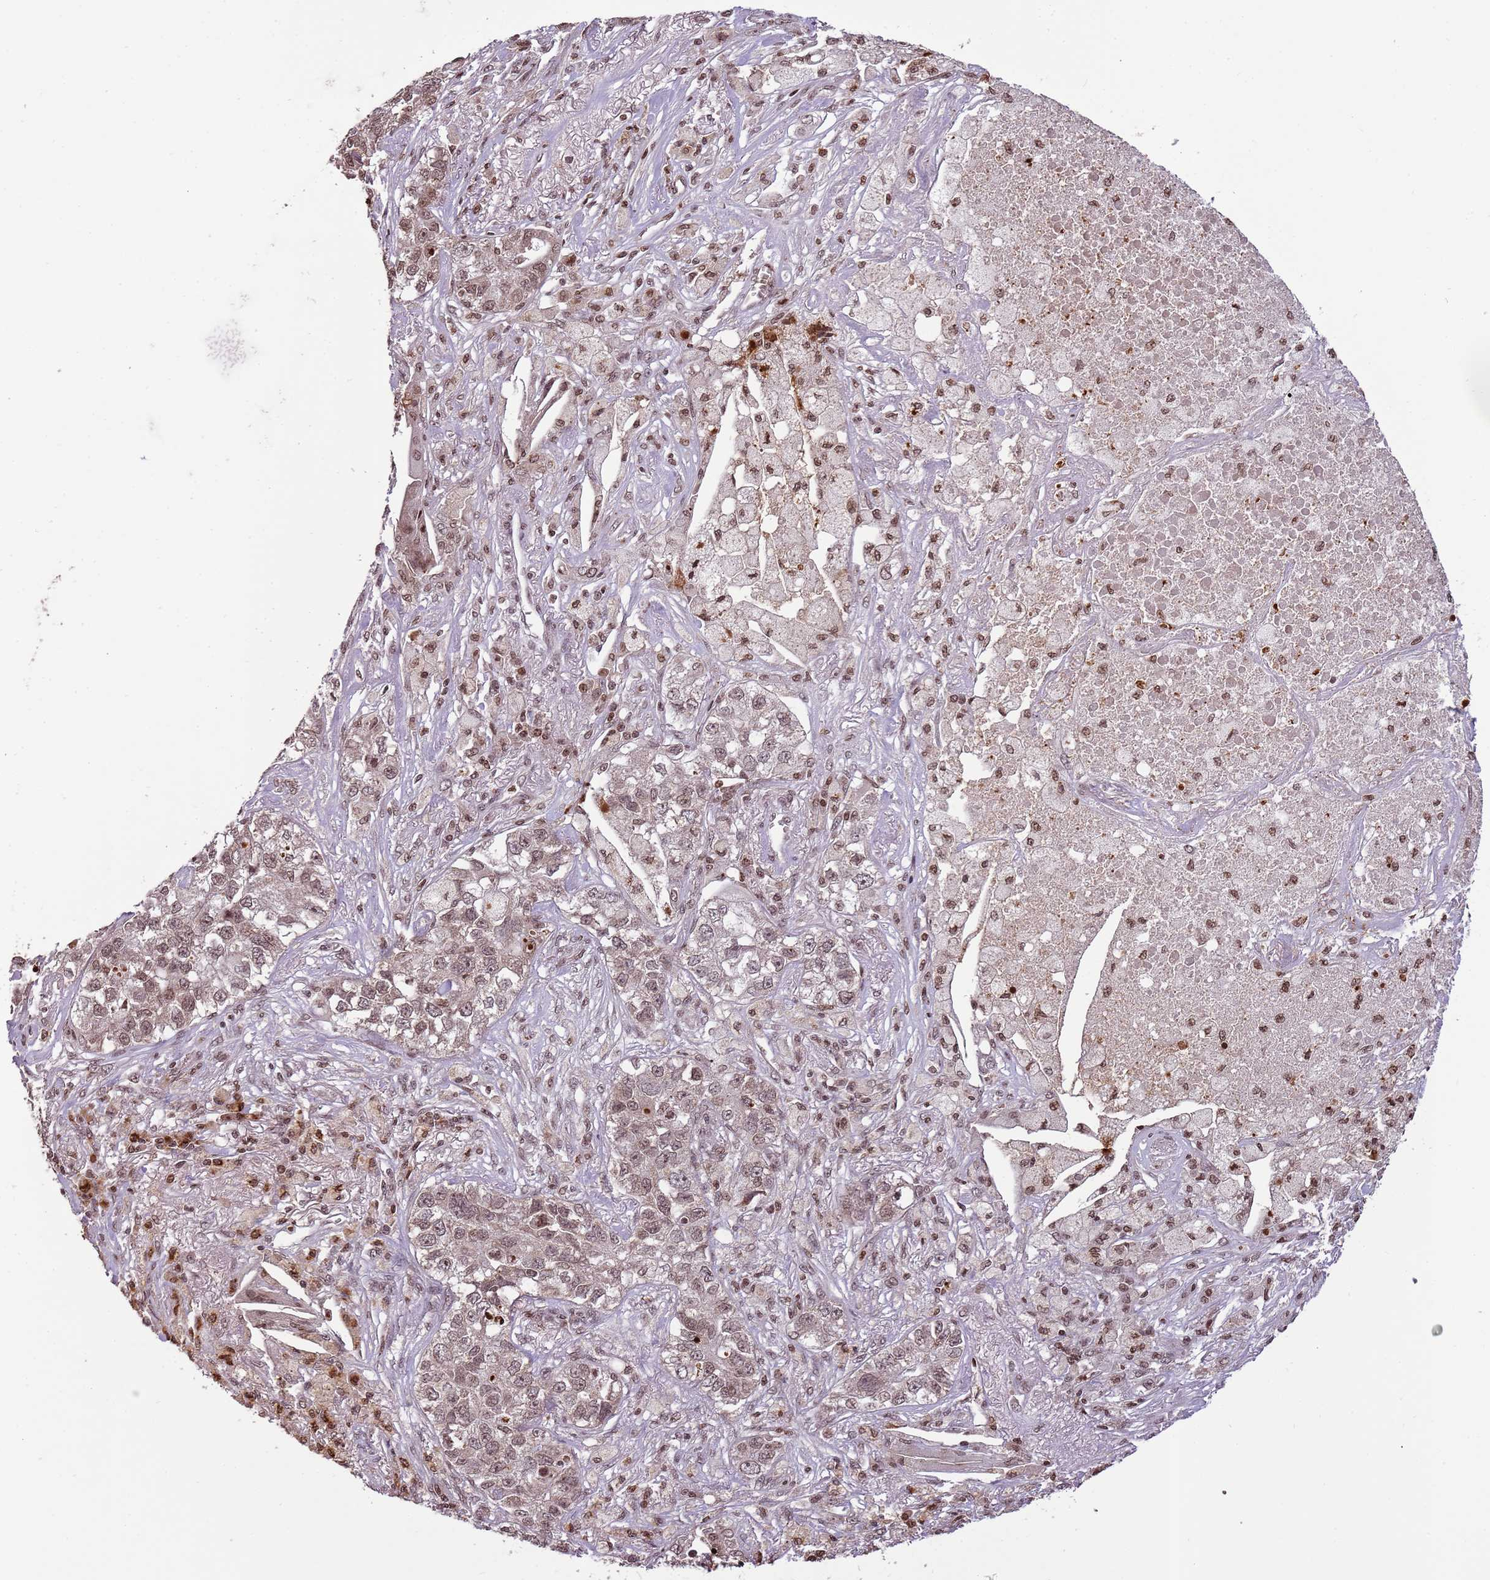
{"staining": {"intensity": "weak", "quantity": ">75%", "location": "nuclear"}, "tissue": "lung cancer", "cell_type": "Tumor cells", "image_type": "cancer", "snomed": [{"axis": "morphology", "description": "Adenocarcinoma, NOS"}, {"axis": "topography", "description": "Lung"}], "caption": "Brown immunohistochemical staining in human adenocarcinoma (lung) reveals weak nuclear staining in approximately >75% of tumor cells. The staining is performed using DAB brown chromogen to label protein expression. The nuclei are counter-stained blue using hematoxylin.", "gene": "SAMSN1", "patient": {"sex": "male", "age": 49}}